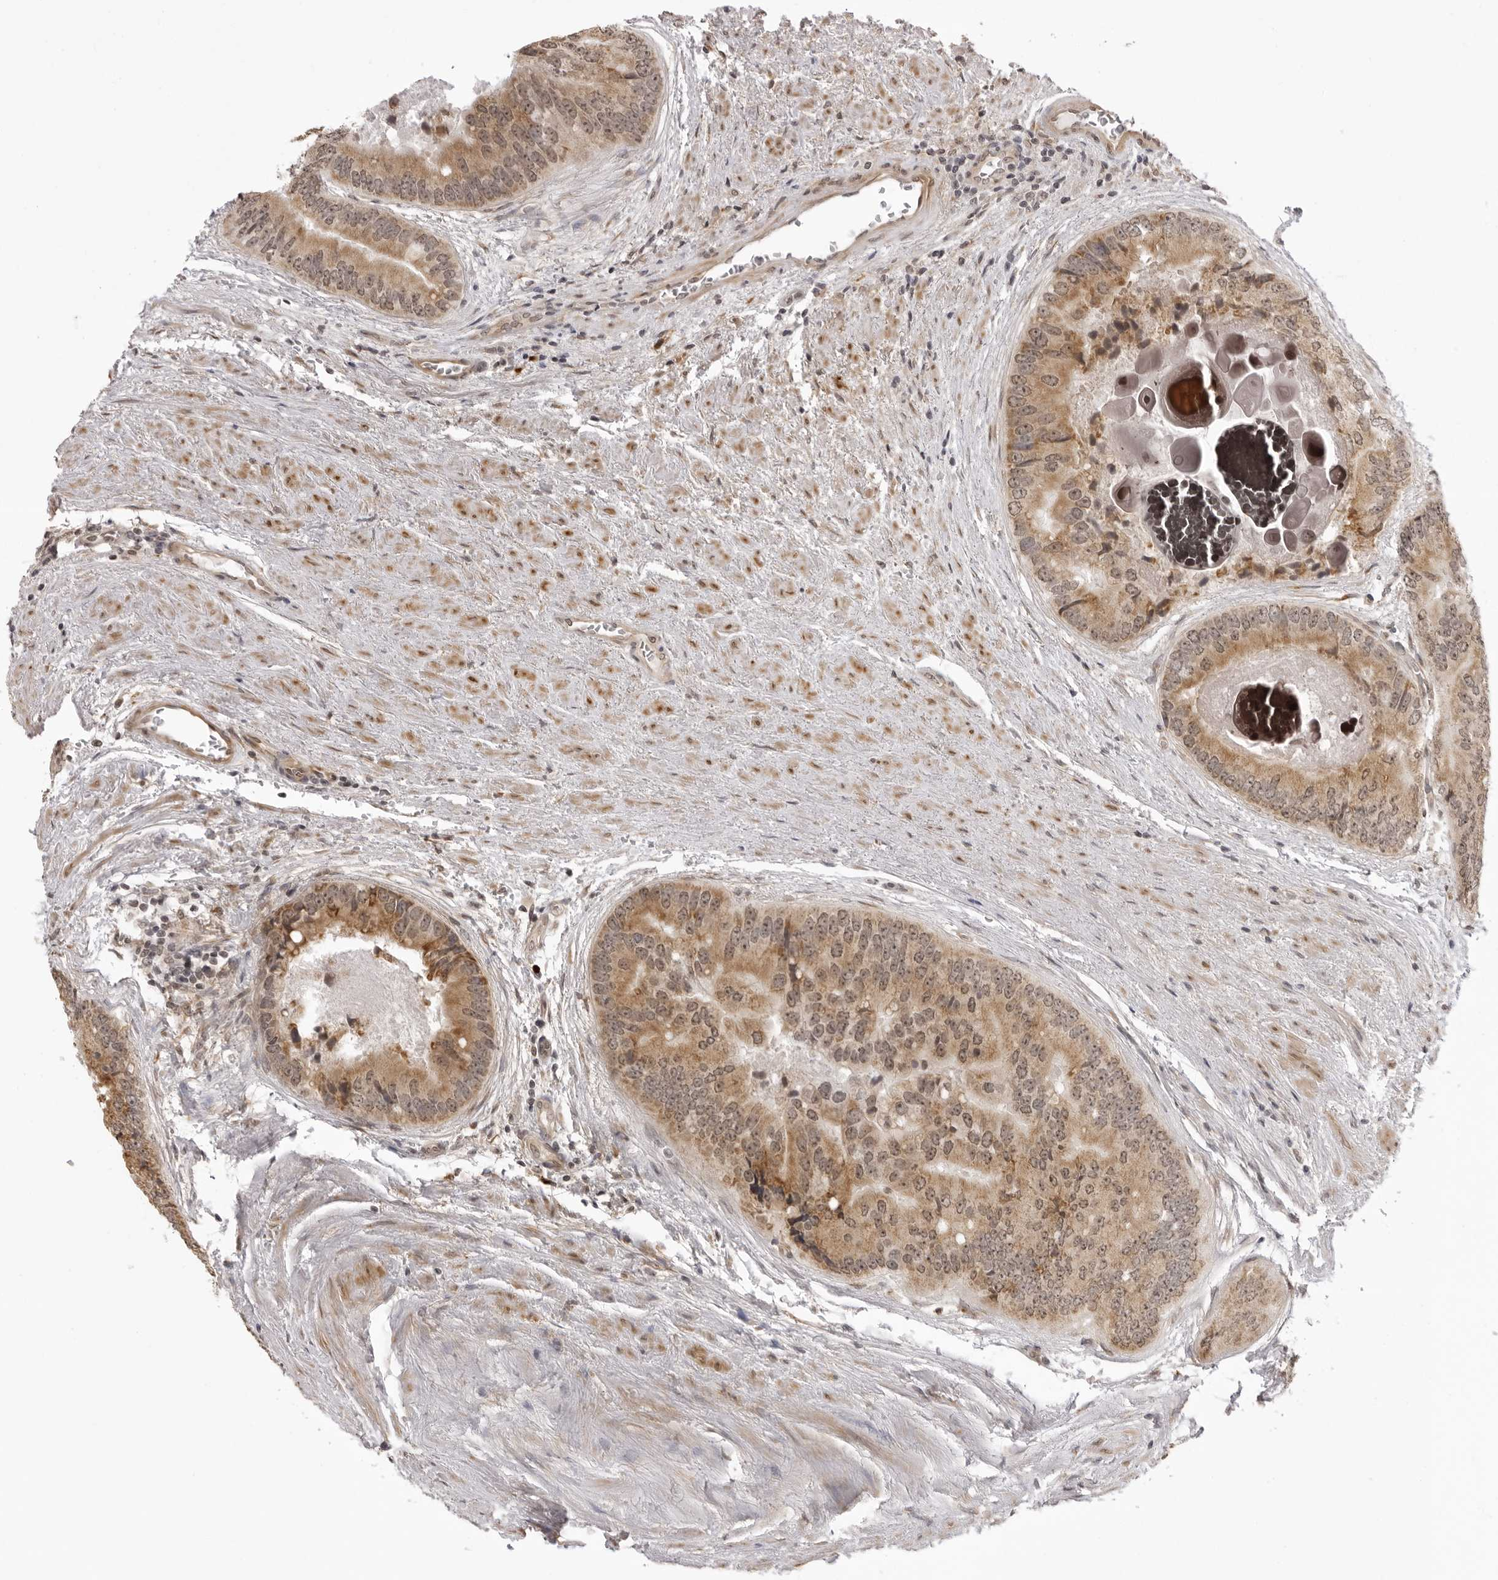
{"staining": {"intensity": "moderate", "quantity": ">75%", "location": "cytoplasmic/membranous"}, "tissue": "prostate cancer", "cell_type": "Tumor cells", "image_type": "cancer", "snomed": [{"axis": "morphology", "description": "Adenocarcinoma, High grade"}, {"axis": "topography", "description": "Prostate"}], "caption": "Brown immunohistochemical staining in prostate cancer (adenocarcinoma (high-grade)) shows moderate cytoplasmic/membranous staining in approximately >75% of tumor cells.", "gene": "ZC3H11A", "patient": {"sex": "male", "age": 70}}